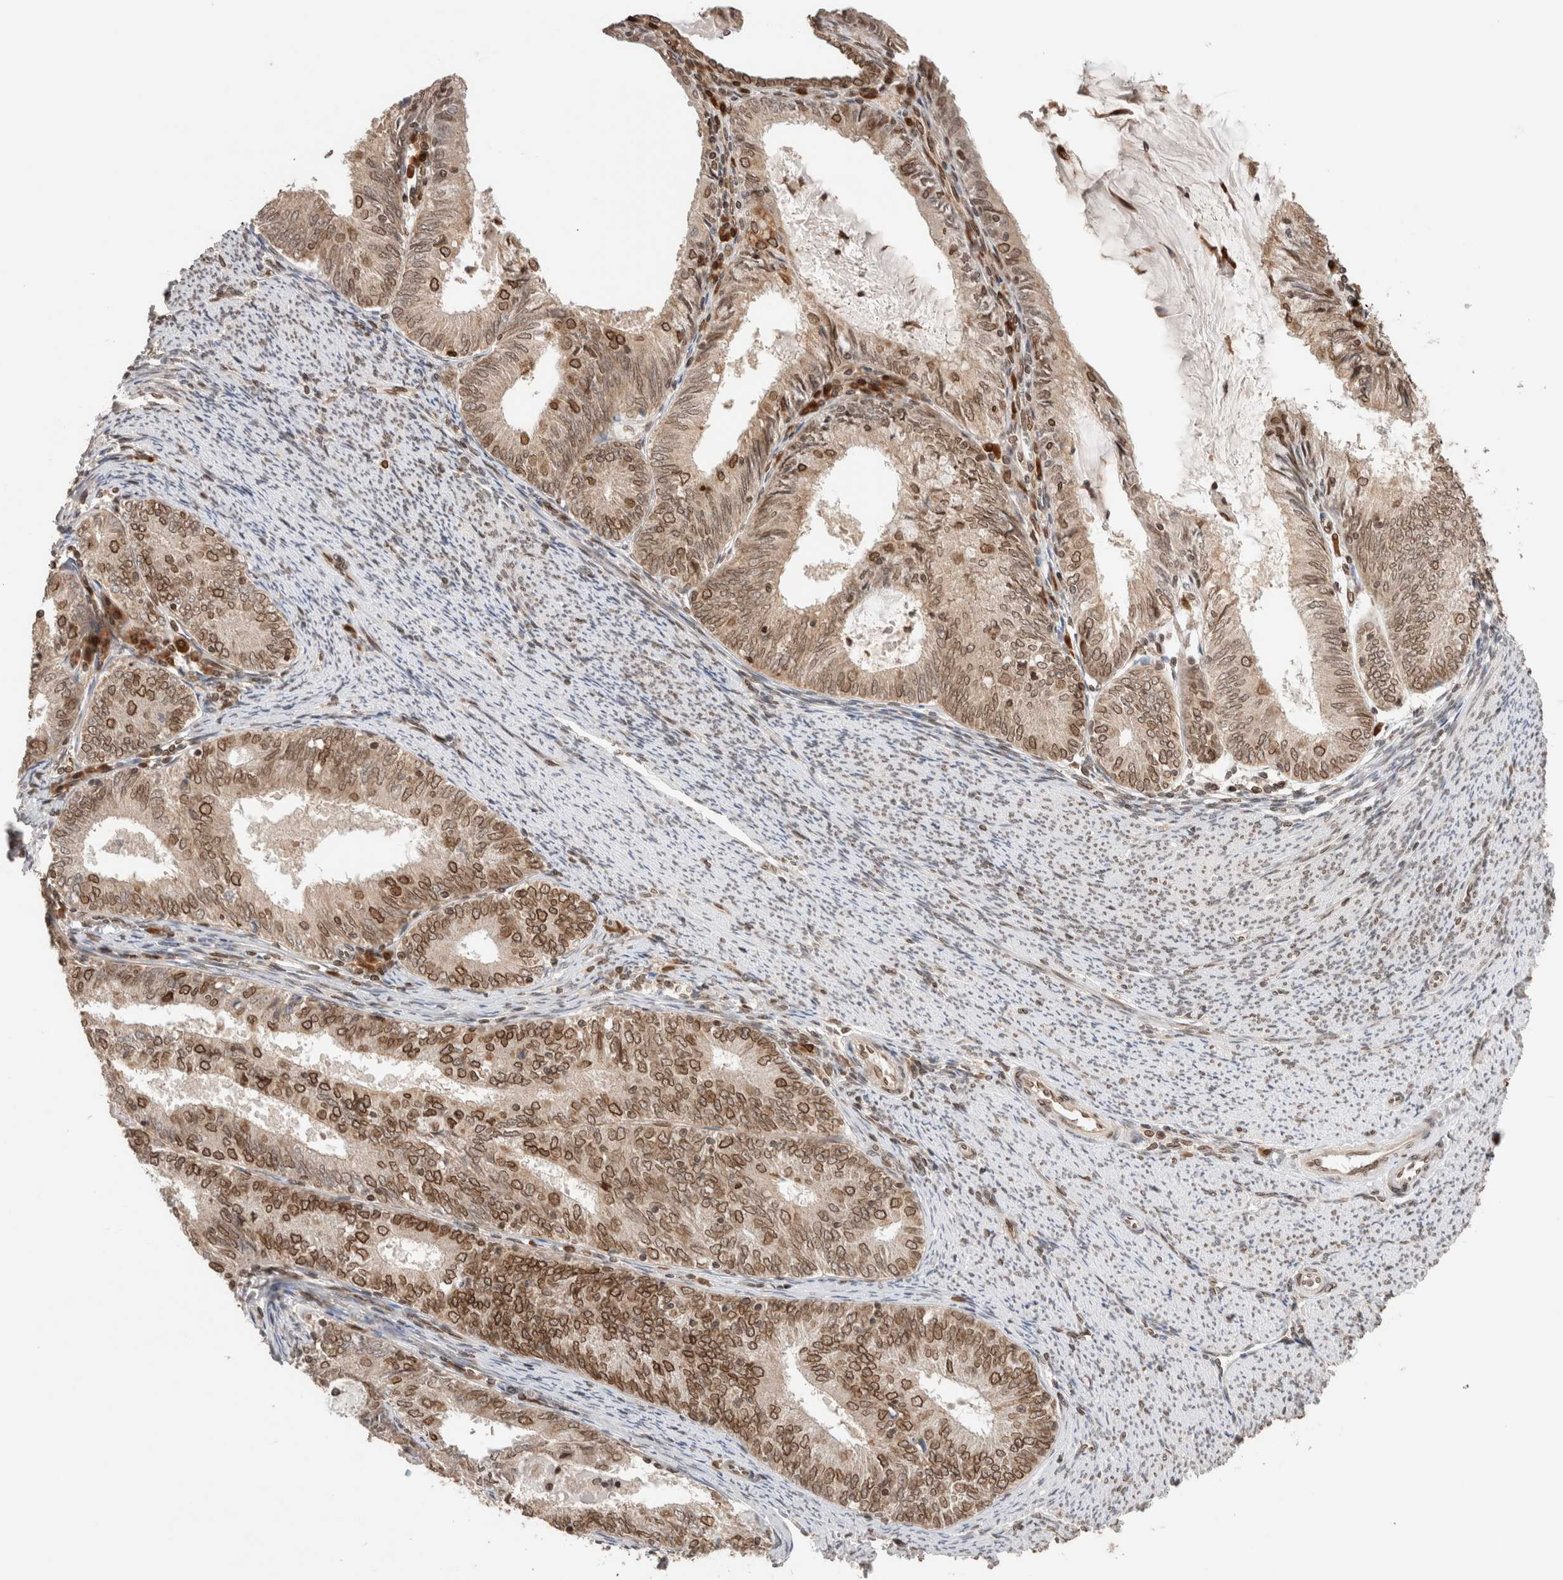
{"staining": {"intensity": "strong", "quantity": ">75%", "location": "cytoplasmic/membranous,nuclear"}, "tissue": "endometrial cancer", "cell_type": "Tumor cells", "image_type": "cancer", "snomed": [{"axis": "morphology", "description": "Adenocarcinoma, NOS"}, {"axis": "topography", "description": "Endometrium"}], "caption": "Immunohistochemical staining of human endometrial adenocarcinoma exhibits strong cytoplasmic/membranous and nuclear protein positivity in approximately >75% of tumor cells.", "gene": "TPR", "patient": {"sex": "female", "age": 57}}